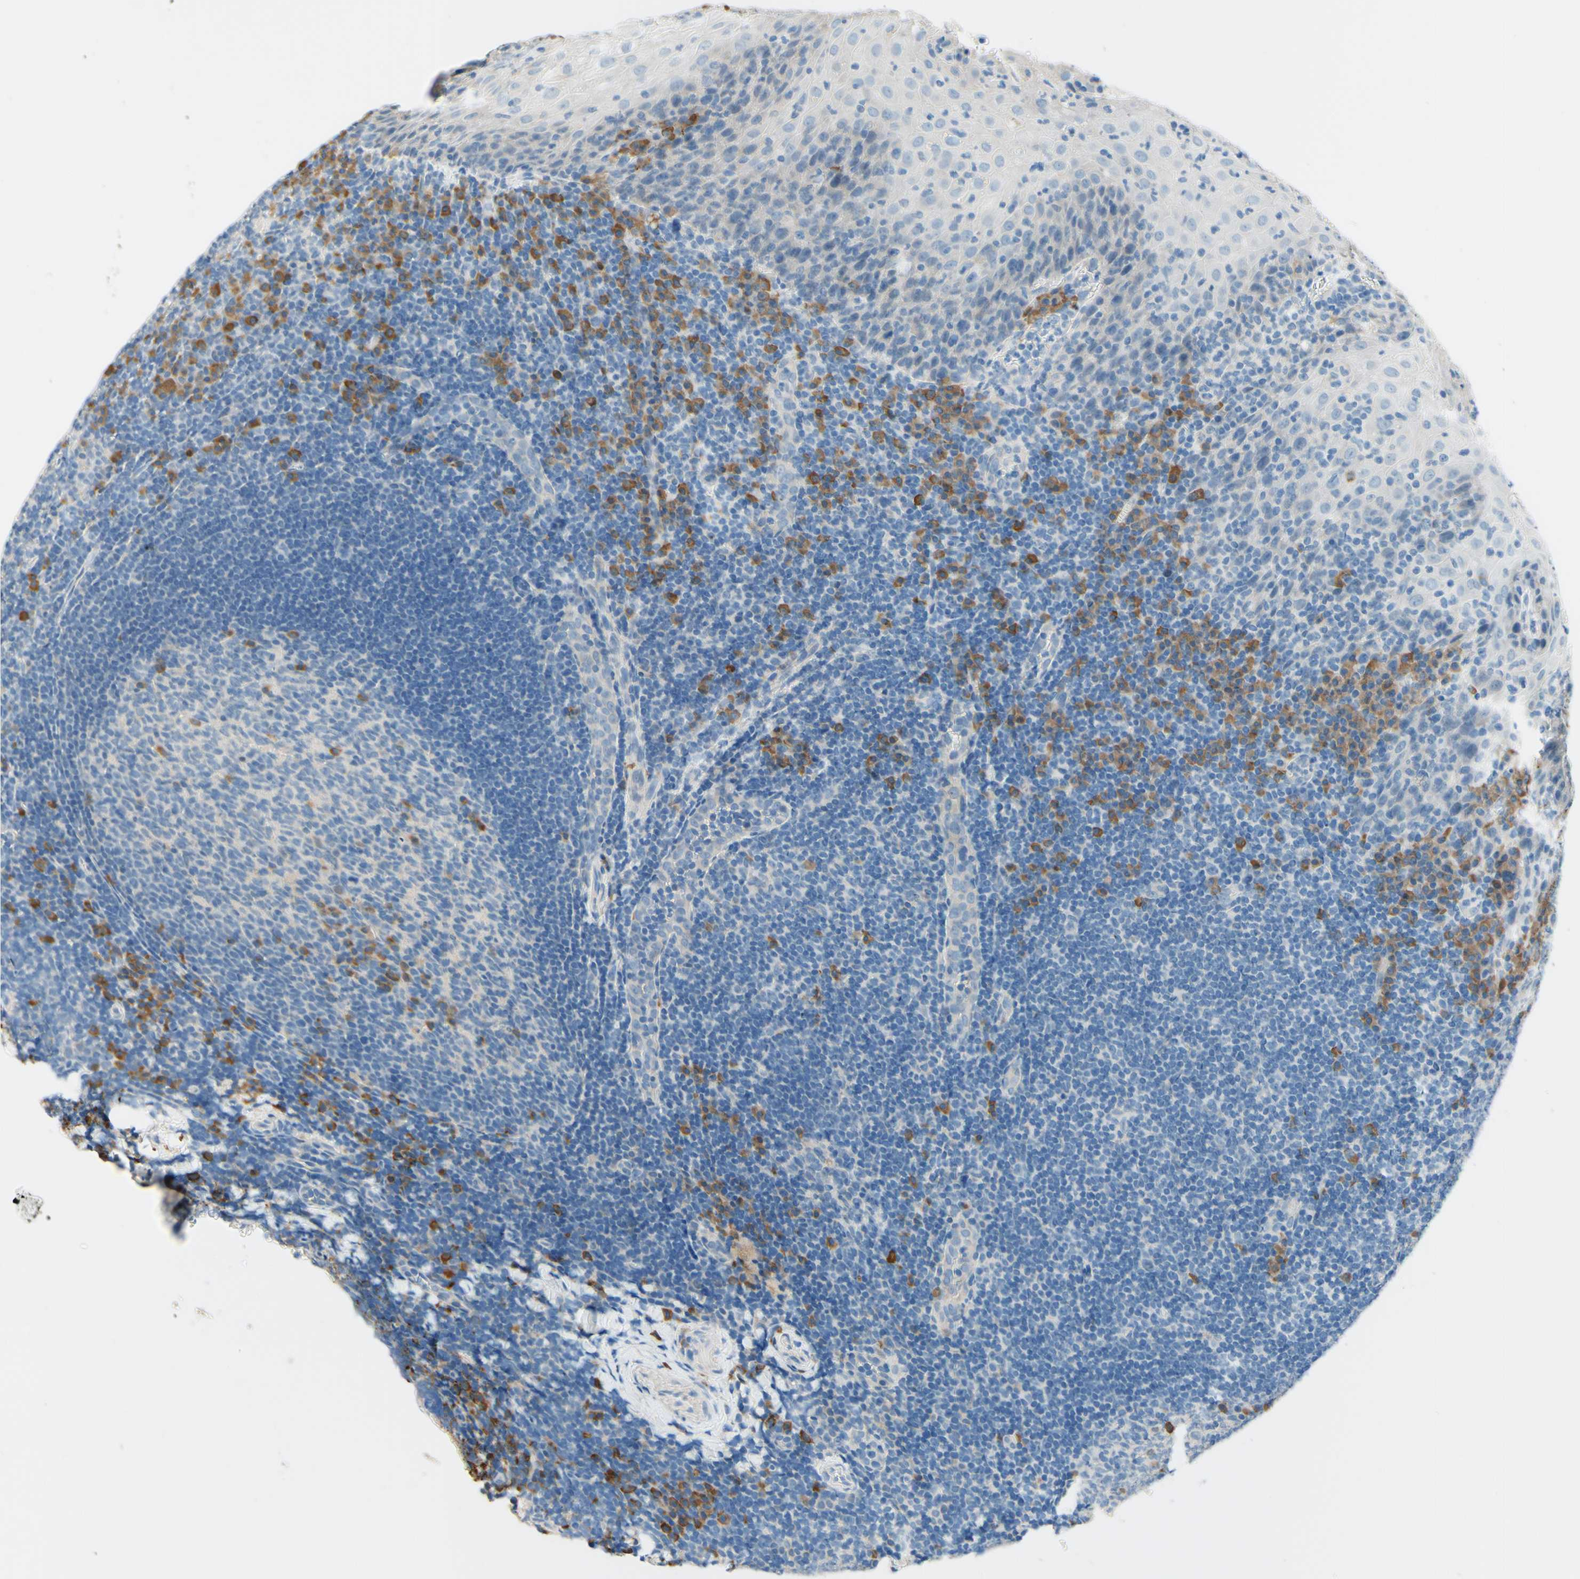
{"staining": {"intensity": "moderate", "quantity": "25%-75%", "location": "cytoplasmic/membranous"}, "tissue": "tonsil", "cell_type": "Germinal center cells", "image_type": "normal", "snomed": [{"axis": "morphology", "description": "Normal tissue, NOS"}, {"axis": "topography", "description": "Tonsil"}], "caption": "Immunohistochemistry (IHC) (DAB) staining of normal tonsil displays moderate cytoplasmic/membranous protein expression in about 25%-75% of germinal center cells. The protein of interest is shown in brown color, while the nuclei are stained blue.", "gene": "PASD1", "patient": {"sex": "male", "age": 37}}